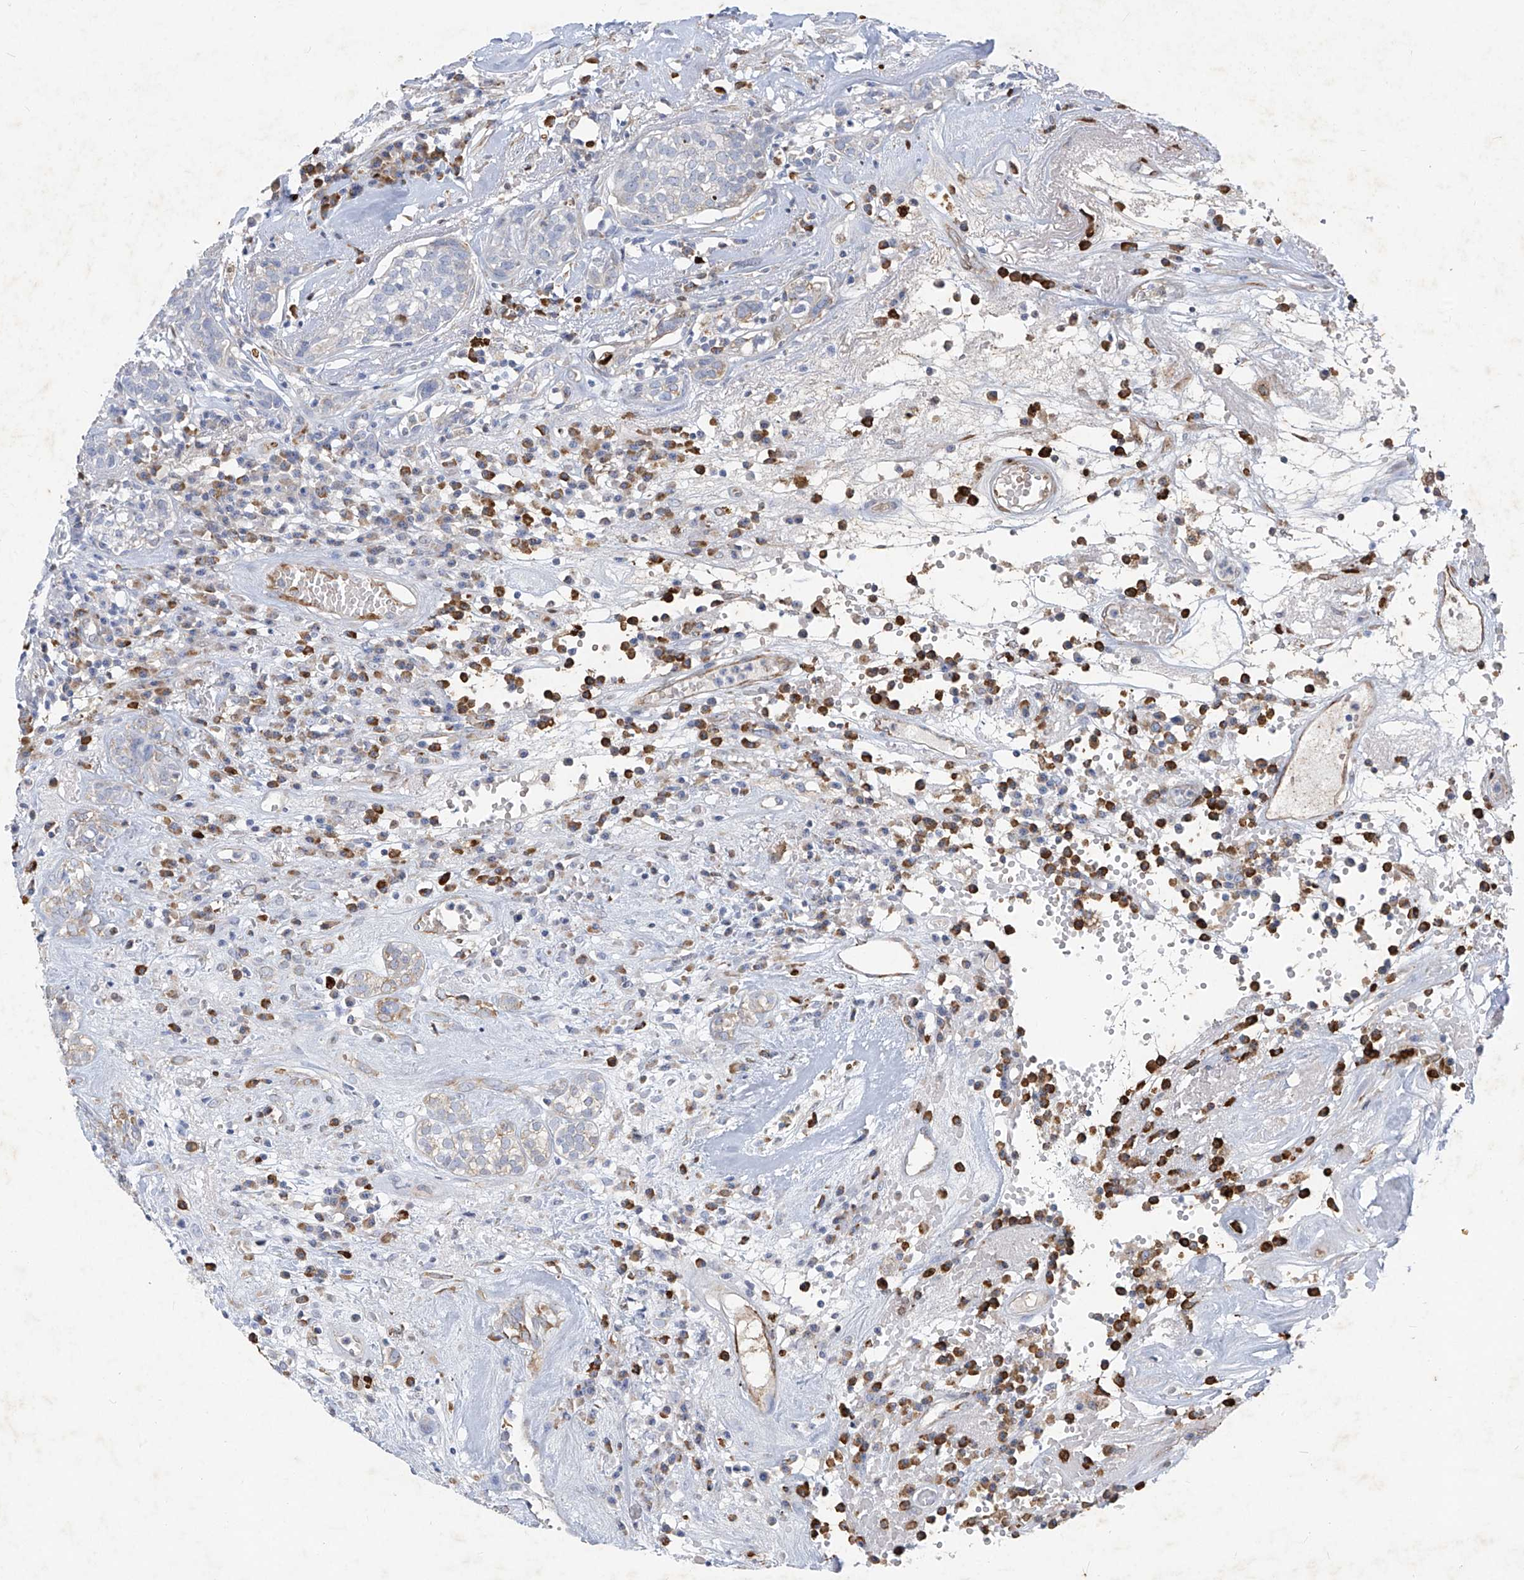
{"staining": {"intensity": "negative", "quantity": "none", "location": "none"}, "tissue": "head and neck cancer", "cell_type": "Tumor cells", "image_type": "cancer", "snomed": [{"axis": "morphology", "description": "Adenocarcinoma, NOS"}, {"axis": "topography", "description": "Salivary gland"}, {"axis": "topography", "description": "Head-Neck"}], "caption": "Immunohistochemistry of human head and neck adenocarcinoma shows no expression in tumor cells.", "gene": "CX3CR1", "patient": {"sex": "female", "age": 65}}